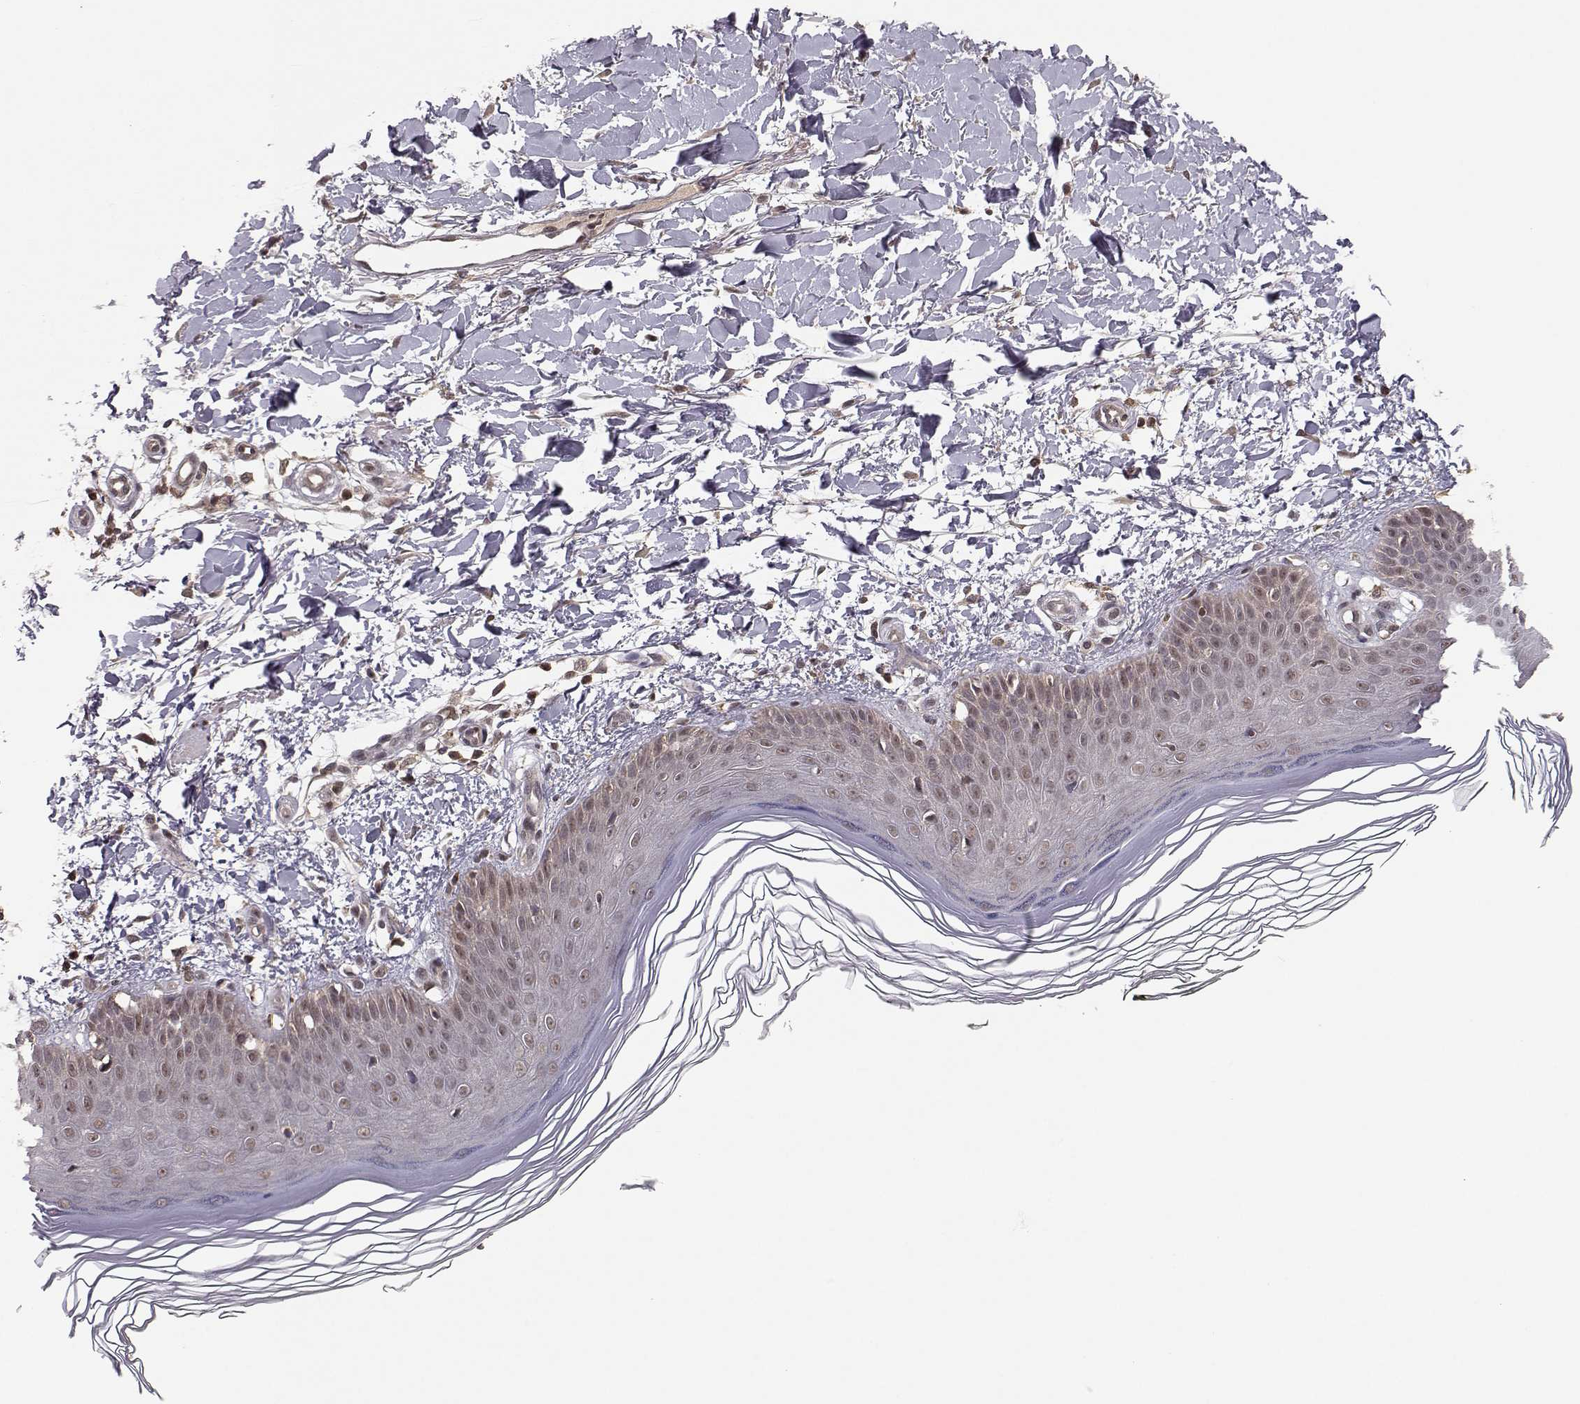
{"staining": {"intensity": "weak", "quantity": "<25%", "location": "cytoplasmic/membranous"}, "tissue": "skin", "cell_type": "Fibroblasts", "image_type": "normal", "snomed": [{"axis": "morphology", "description": "Normal tissue, NOS"}, {"axis": "topography", "description": "Skin"}], "caption": "Immunohistochemistry (IHC) of benign skin shows no expression in fibroblasts.", "gene": "PLEKHG3", "patient": {"sex": "female", "age": 62}}